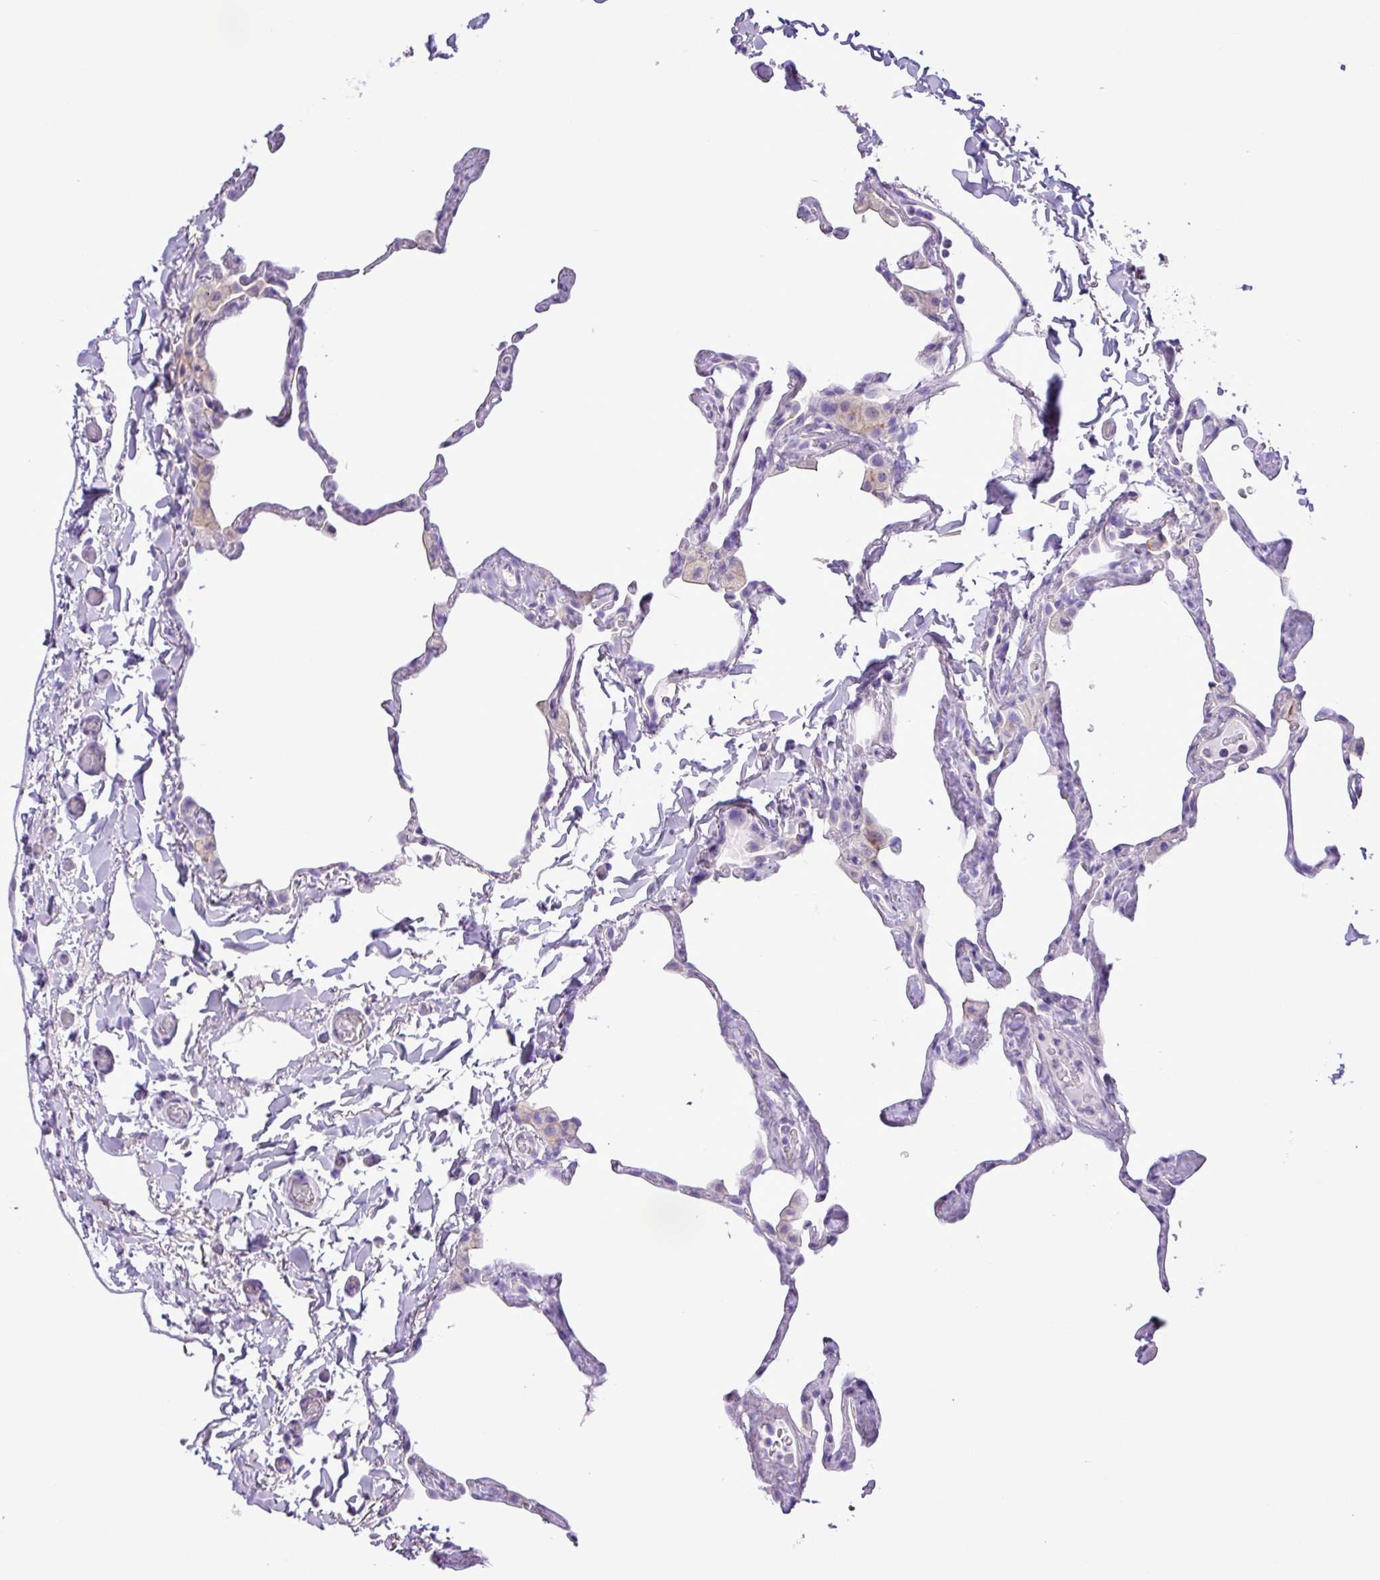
{"staining": {"intensity": "negative", "quantity": "none", "location": "none"}, "tissue": "lung", "cell_type": "Alveolar cells", "image_type": "normal", "snomed": [{"axis": "morphology", "description": "Normal tissue, NOS"}, {"axis": "topography", "description": "Lung"}], "caption": "Immunohistochemical staining of benign human lung shows no significant expression in alveolar cells. The staining is performed using DAB (3,3'-diaminobenzidine) brown chromogen with nuclei counter-stained in using hematoxylin.", "gene": "ZNF334", "patient": {"sex": "male", "age": 65}}